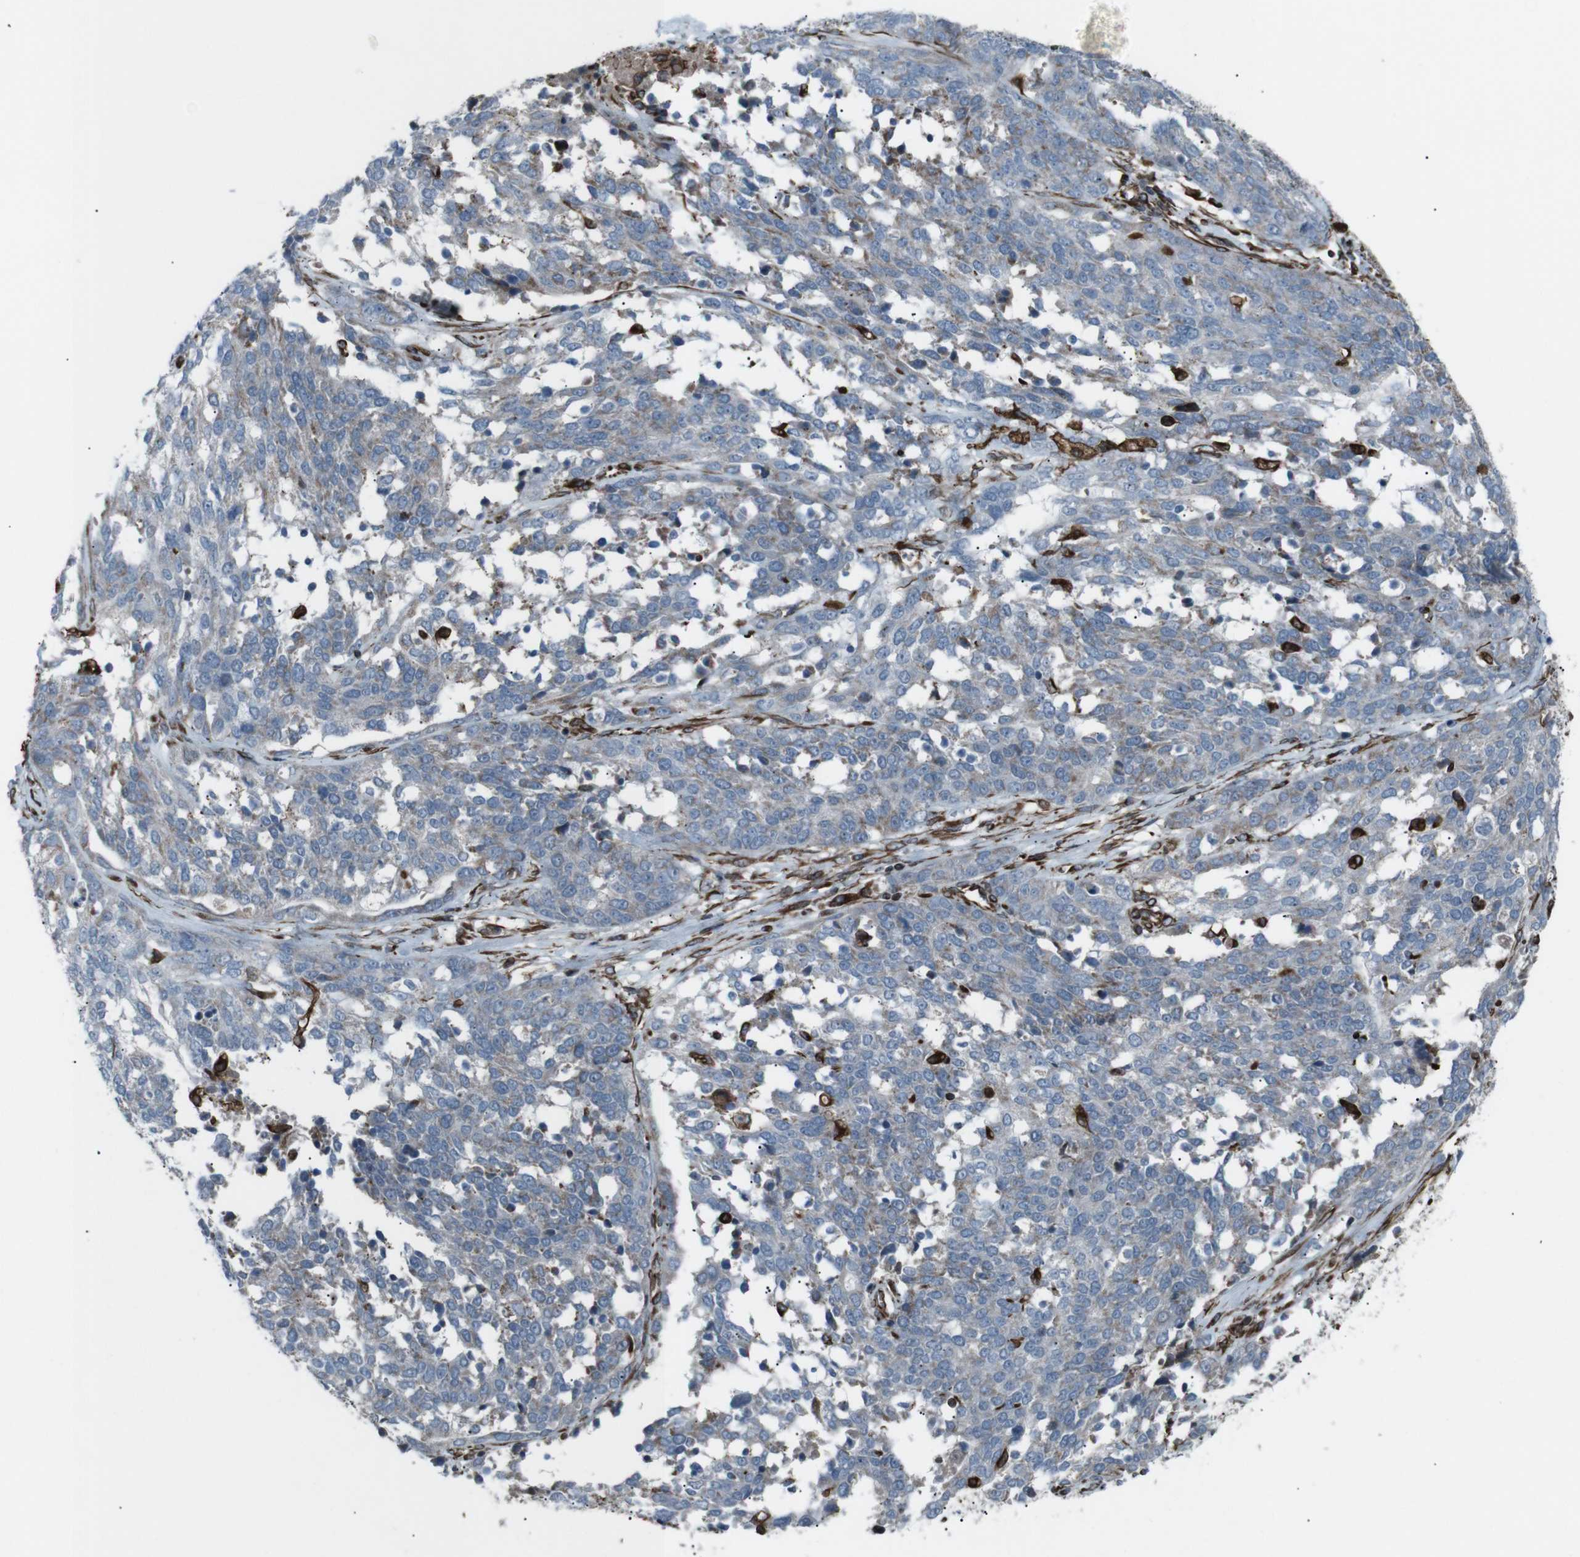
{"staining": {"intensity": "negative", "quantity": "none", "location": "none"}, "tissue": "ovarian cancer", "cell_type": "Tumor cells", "image_type": "cancer", "snomed": [{"axis": "morphology", "description": "Cystadenocarcinoma, serous, NOS"}, {"axis": "topography", "description": "Ovary"}], "caption": "This is an immunohistochemistry image of human ovarian cancer. There is no positivity in tumor cells.", "gene": "TMEM141", "patient": {"sex": "female", "age": 44}}